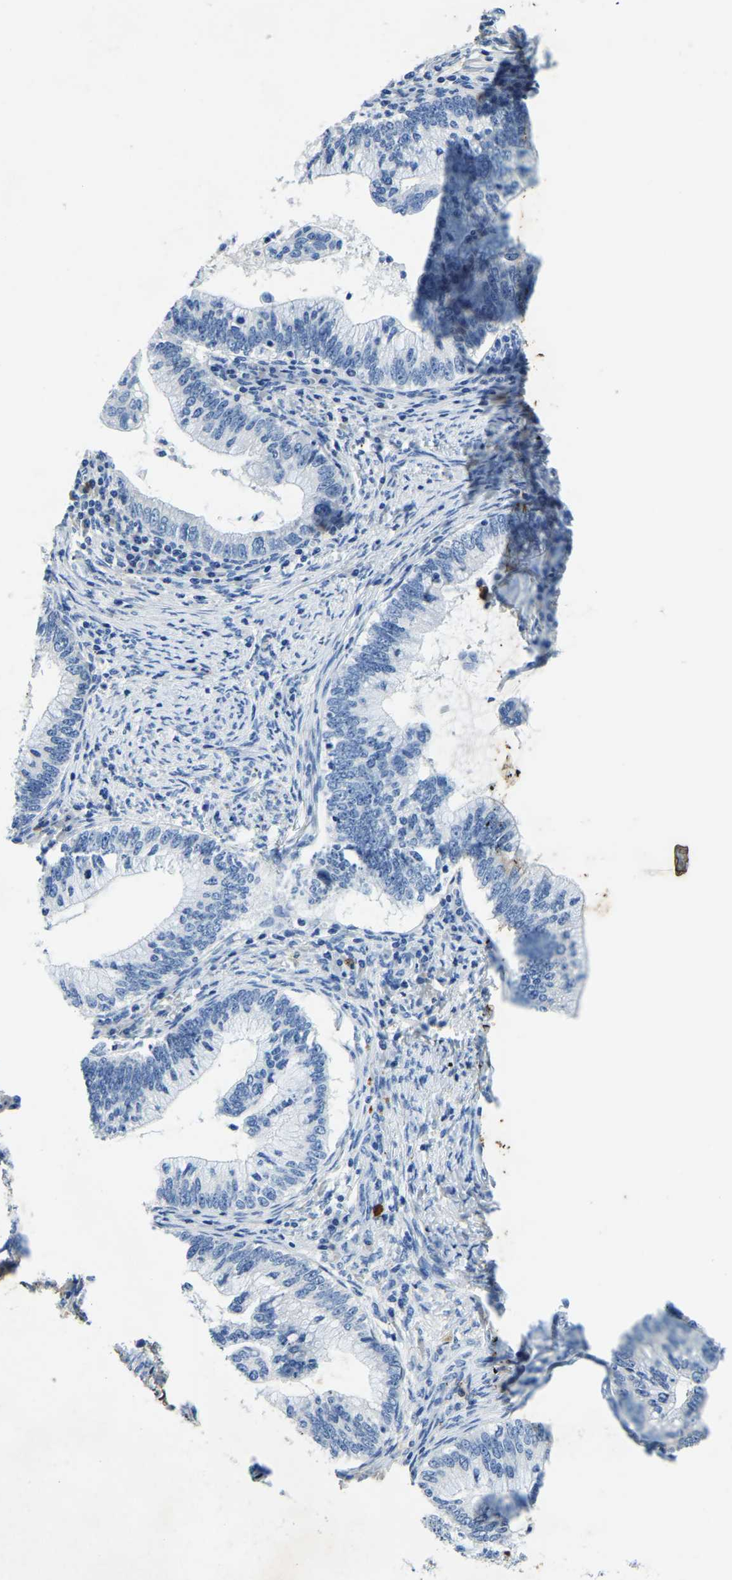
{"staining": {"intensity": "negative", "quantity": "none", "location": "none"}, "tissue": "cervical cancer", "cell_type": "Tumor cells", "image_type": "cancer", "snomed": [{"axis": "morphology", "description": "Adenocarcinoma, NOS"}, {"axis": "topography", "description": "Cervix"}], "caption": "Tumor cells show no significant protein positivity in cervical cancer.", "gene": "UBN2", "patient": {"sex": "female", "age": 36}}